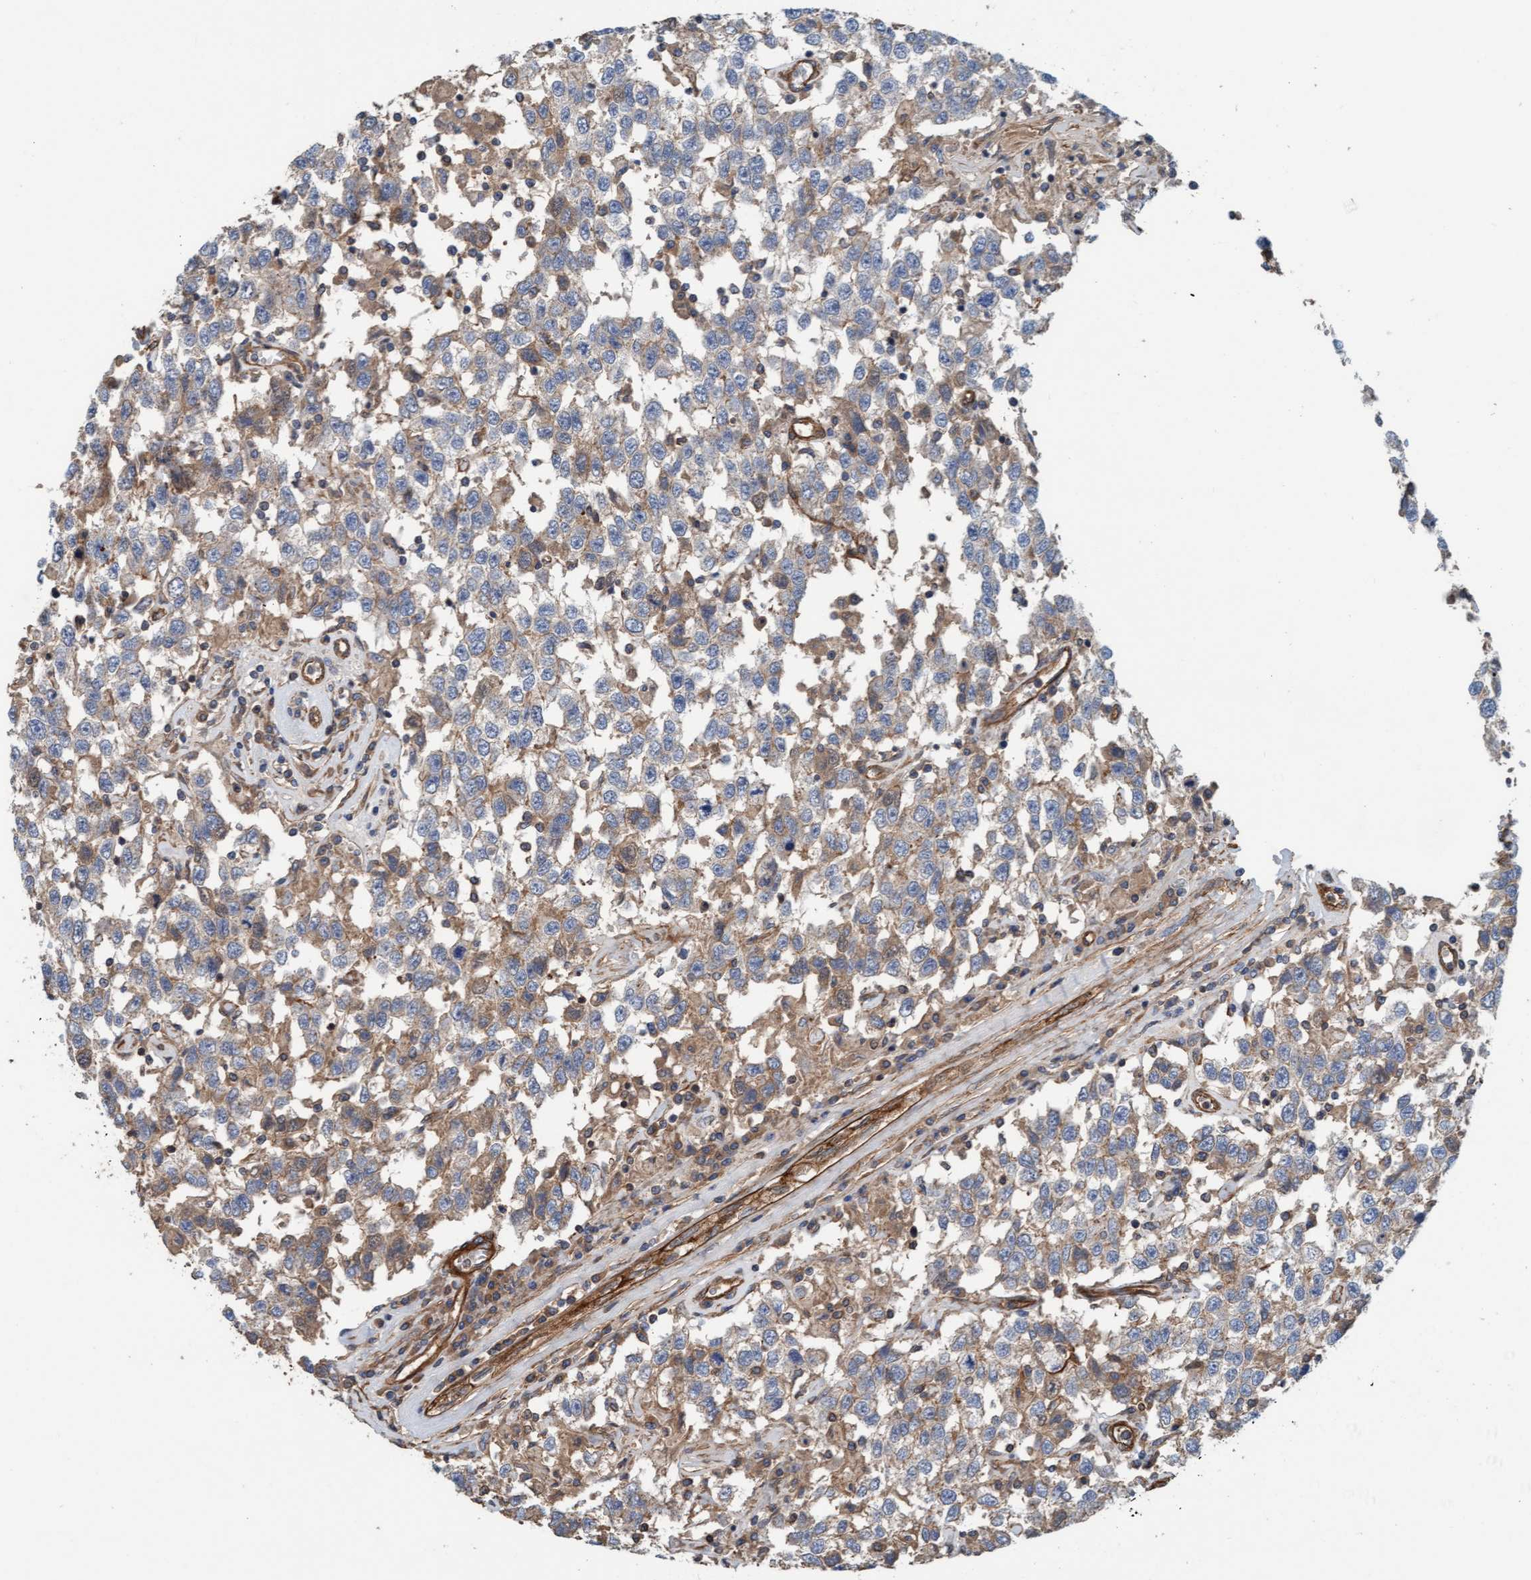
{"staining": {"intensity": "weak", "quantity": "25%-75%", "location": "cytoplasmic/membranous"}, "tissue": "testis cancer", "cell_type": "Tumor cells", "image_type": "cancer", "snomed": [{"axis": "morphology", "description": "Seminoma, NOS"}, {"axis": "topography", "description": "Testis"}], "caption": "Protein staining of testis cancer (seminoma) tissue displays weak cytoplasmic/membranous positivity in about 25%-75% of tumor cells. (DAB (3,3'-diaminobenzidine) IHC with brightfield microscopy, high magnification).", "gene": "STXBP4", "patient": {"sex": "male", "age": 41}}